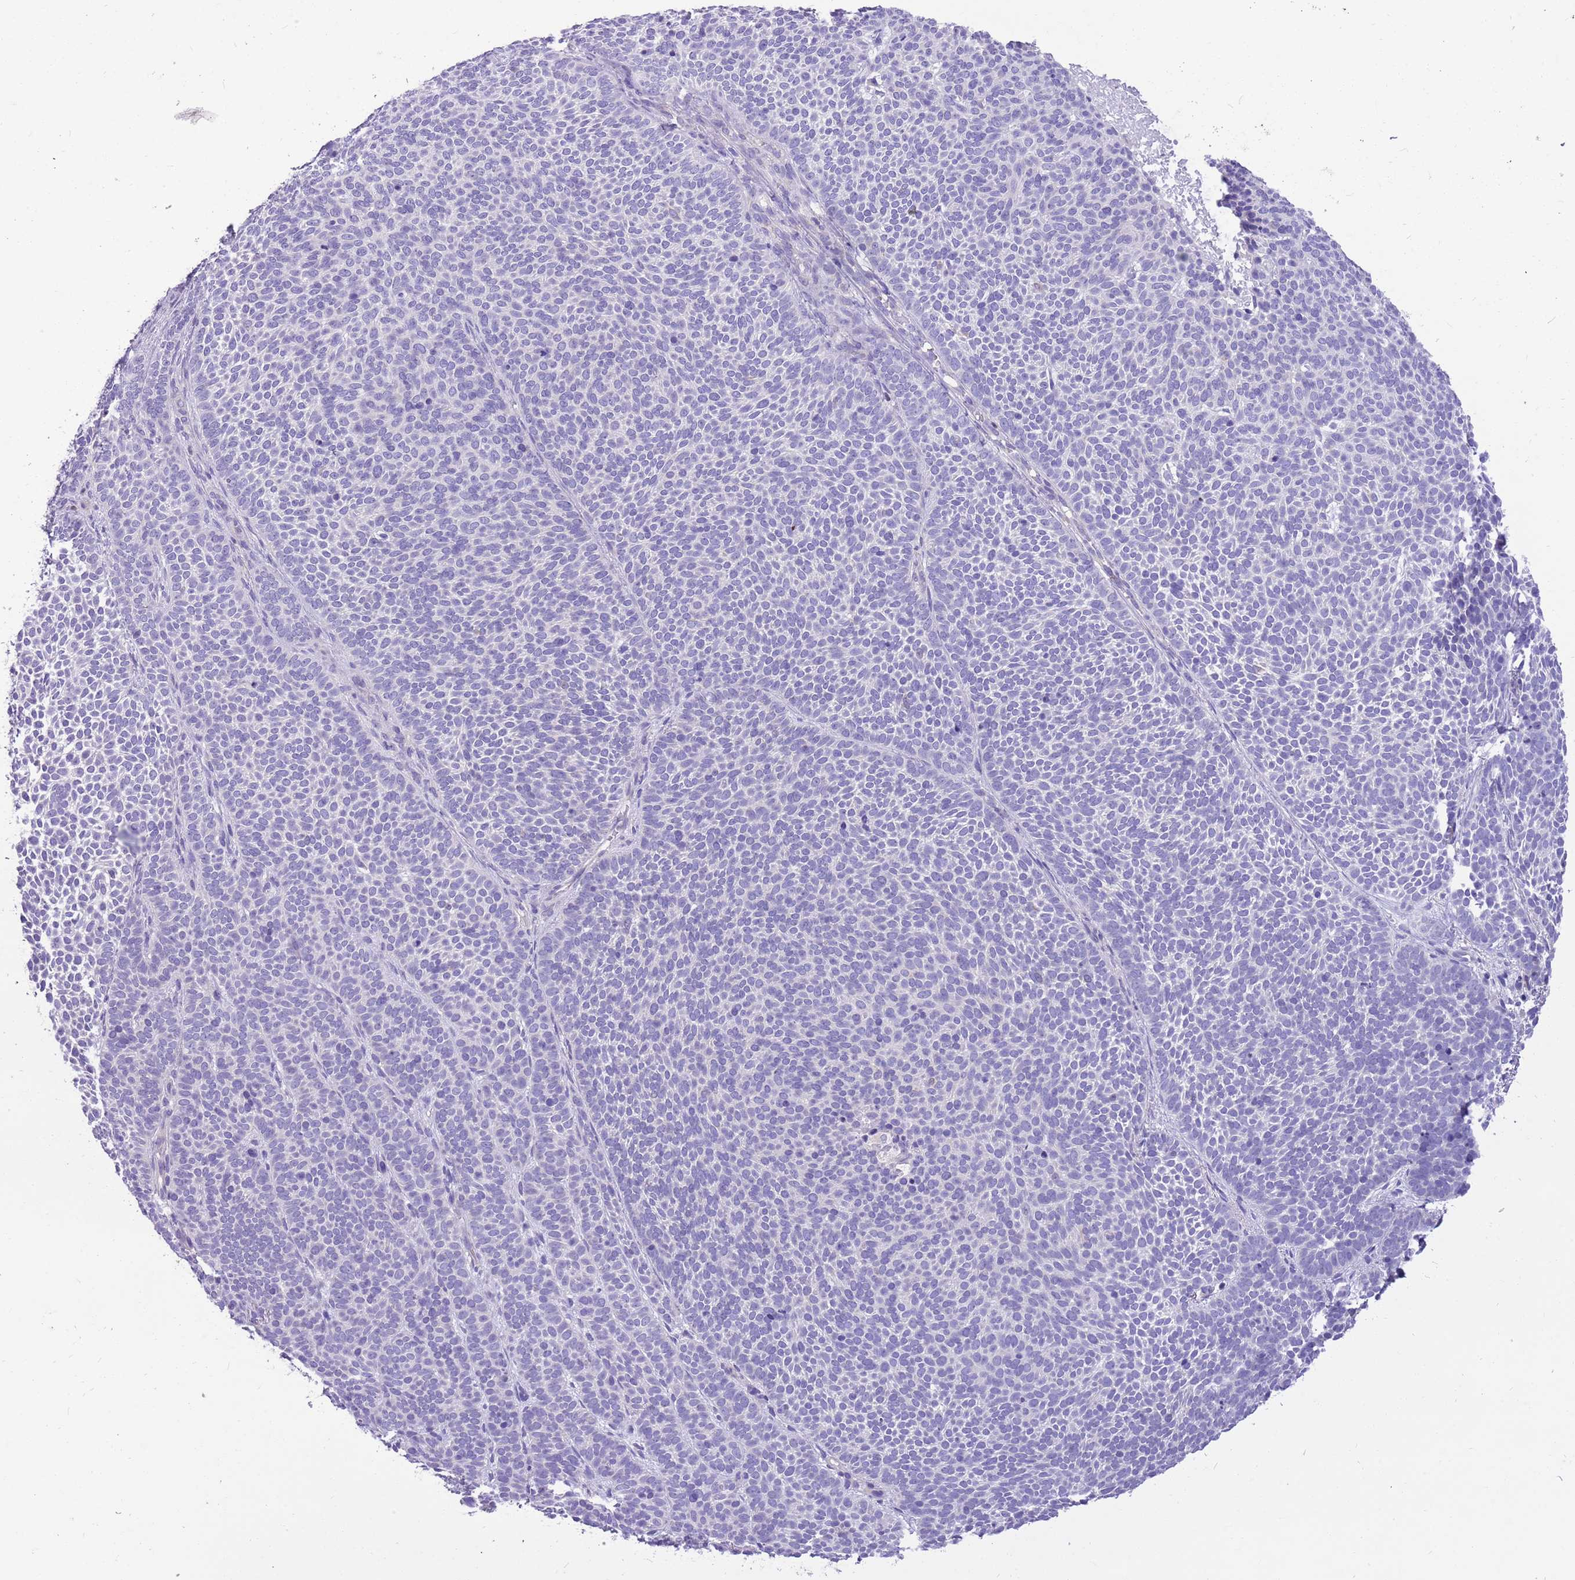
{"staining": {"intensity": "negative", "quantity": "none", "location": "none"}, "tissue": "skin cancer", "cell_type": "Tumor cells", "image_type": "cancer", "snomed": [{"axis": "morphology", "description": "Basal cell carcinoma"}, {"axis": "topography", "description": "Skin"}], "caption": "Immunohistochemical staining of basal cell carcinoma (skin) reveals no significant positivity in tumor cells.", "gene": "GLCE", "patient": {"sex": "female", "age": 77}}